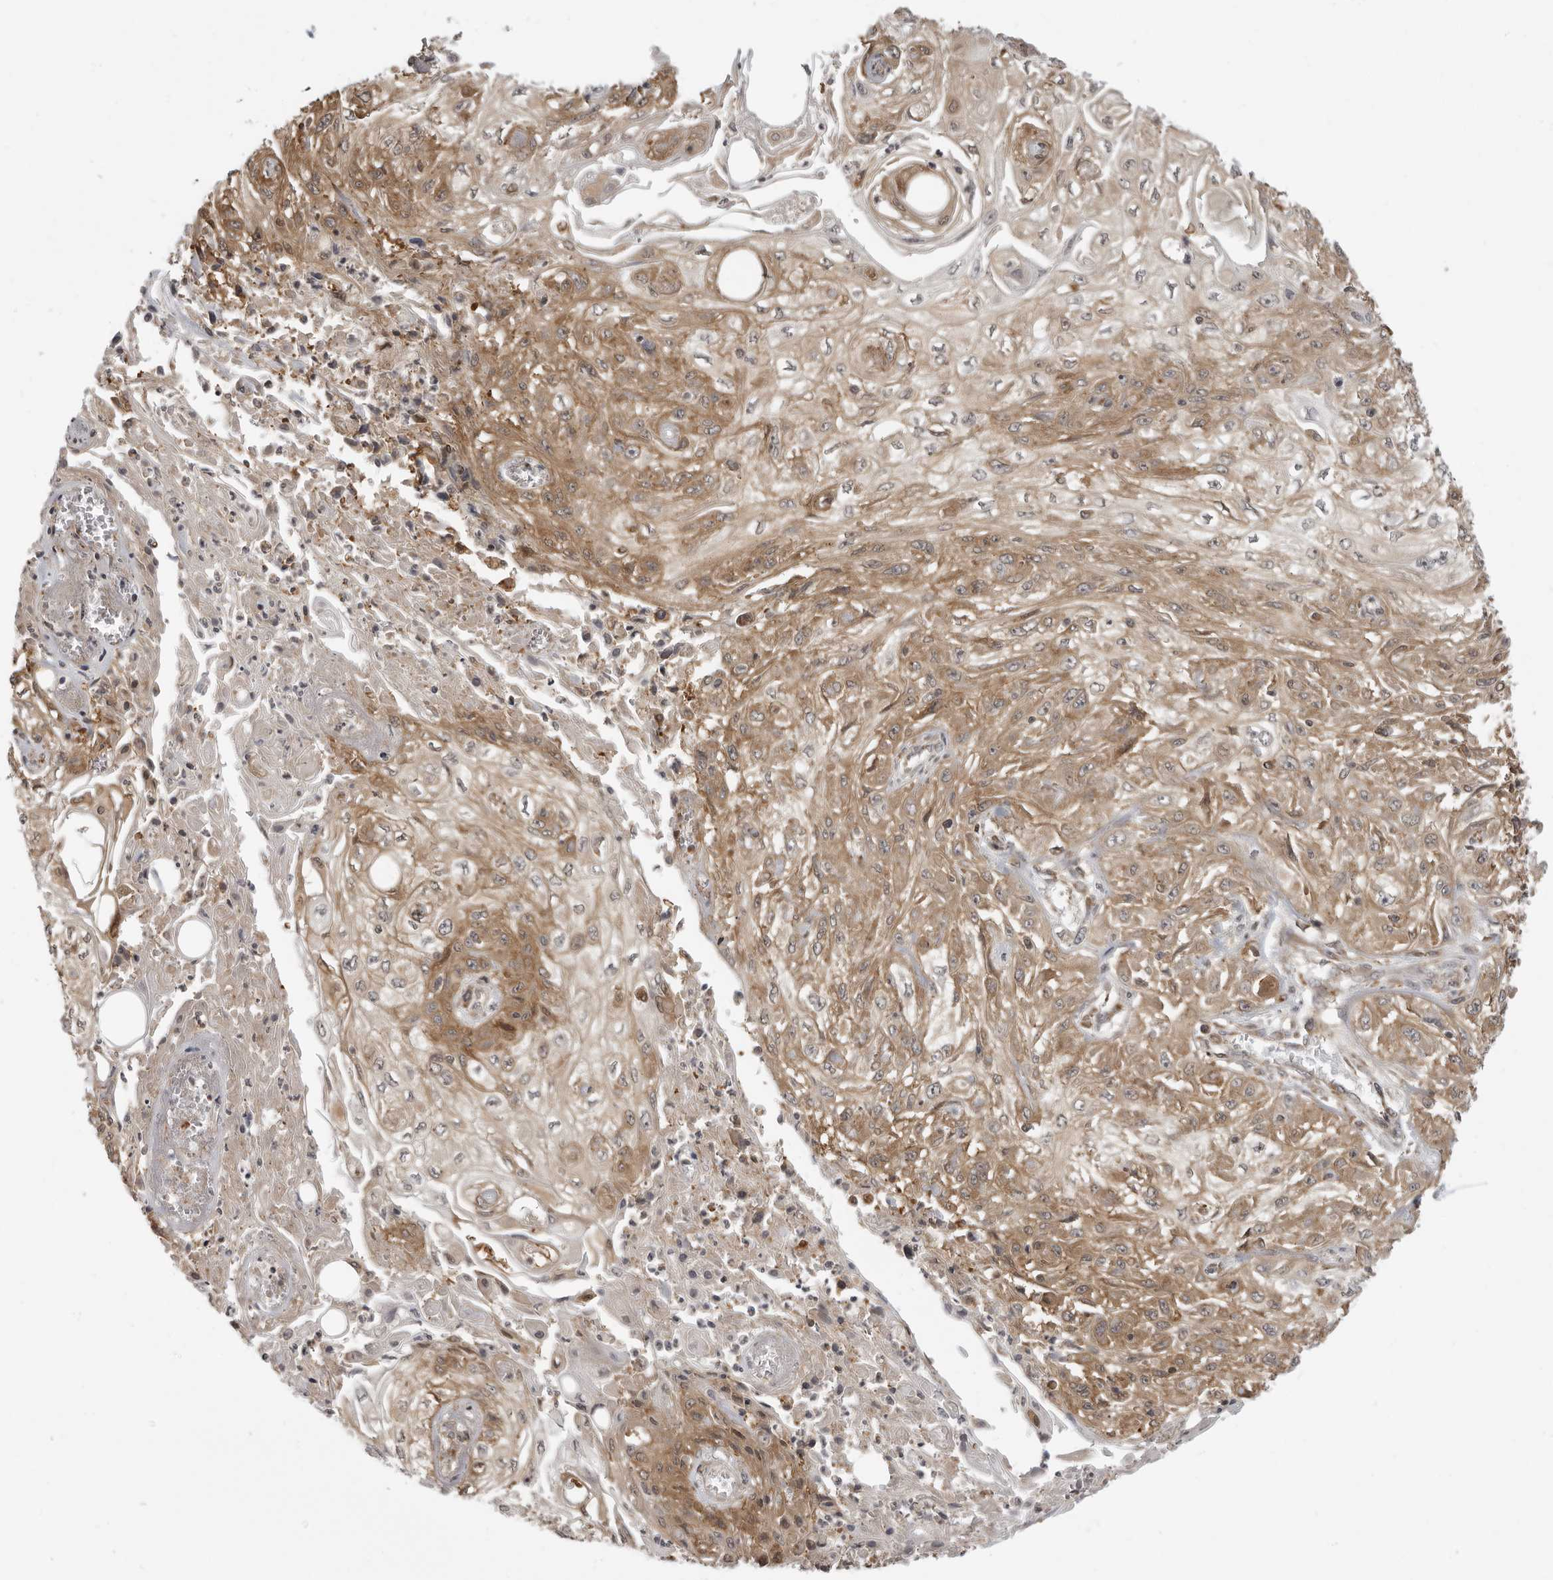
{"staining": {"intensity": "moderate", "quantity": ">75%", "location": "cytoplasmic/membranous"}, "tissue": "skin cancer", "cell_type": "Tumor cells", "image_type": "cancer", "snomed": [{"axis": "morphology", "description": "Squamous cell carcinoma, NOS"}, {"axis": "morphology", "description": "Squamous cell carcinoma, metastatic, NOS"}, {"axis": "topography", "description": "Skin"}, {"axis": "topography", "description": "Lymph node"}], "caption": "Skin cancer stained with a protein marker shows moderate staining in tumor cells.", "gene": "PRRC2A", "patient": {"sex": "male", "age": 75}}